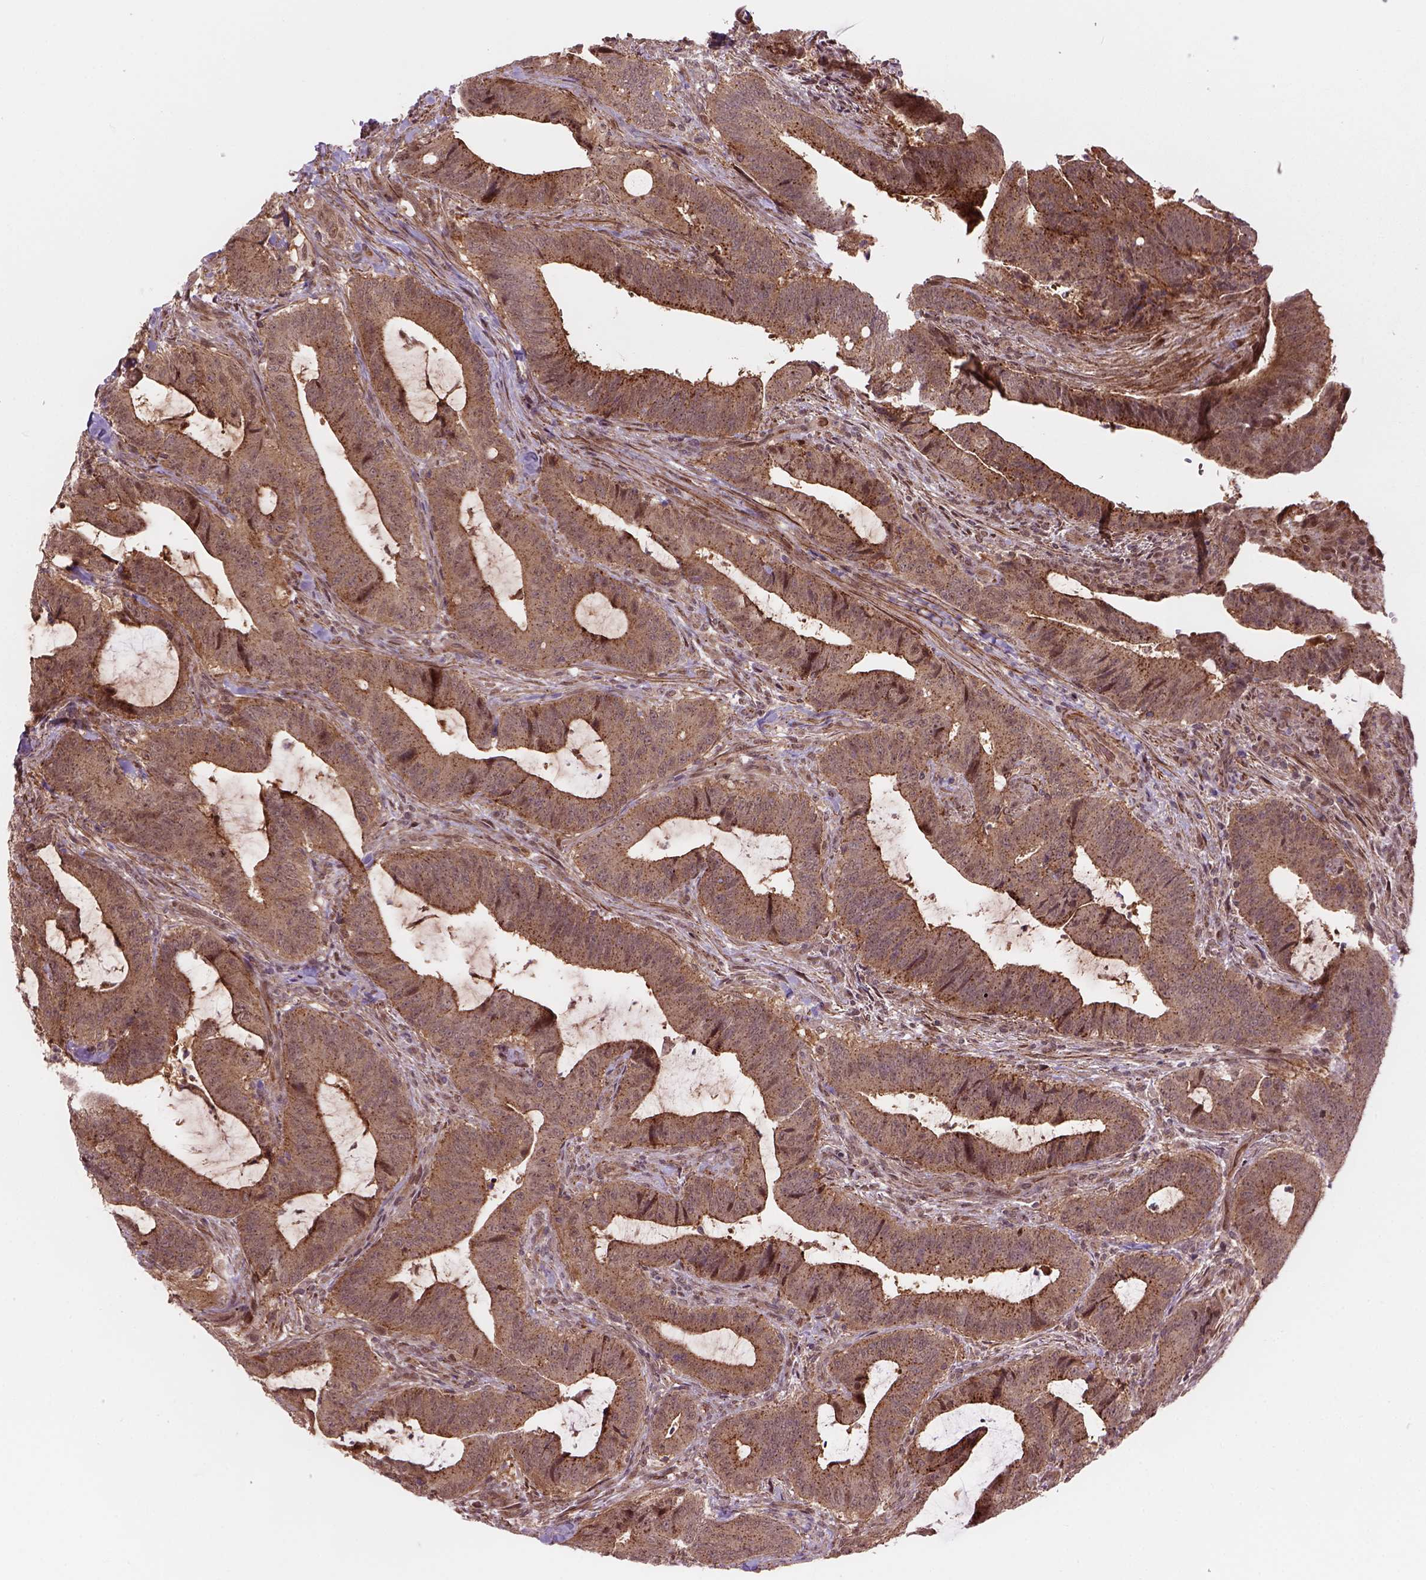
{"staining": {"intensity": "moderate", "quantity": "25%-75%", "location": "cytoplasmic/membranous,nuclear"}, "tissue": "colorectal cancer", "cell_type": "Tumor cells", "image_type": "cancer", "snomed": [{"axis": "morphology", "description": "Adenocarcinoma, NOS"}, {"axis": "topography", "description": "Colon"}], "caption": "Adenocarcinoma (colorectal) stained for a protein (brown) reveals moderate cytoplasmic/membranous and nuclear positive staining in approximately 25%-75% of tumor cells.", "gene": "PSMD11", "patient": {"sex": "female", "age": 43}}